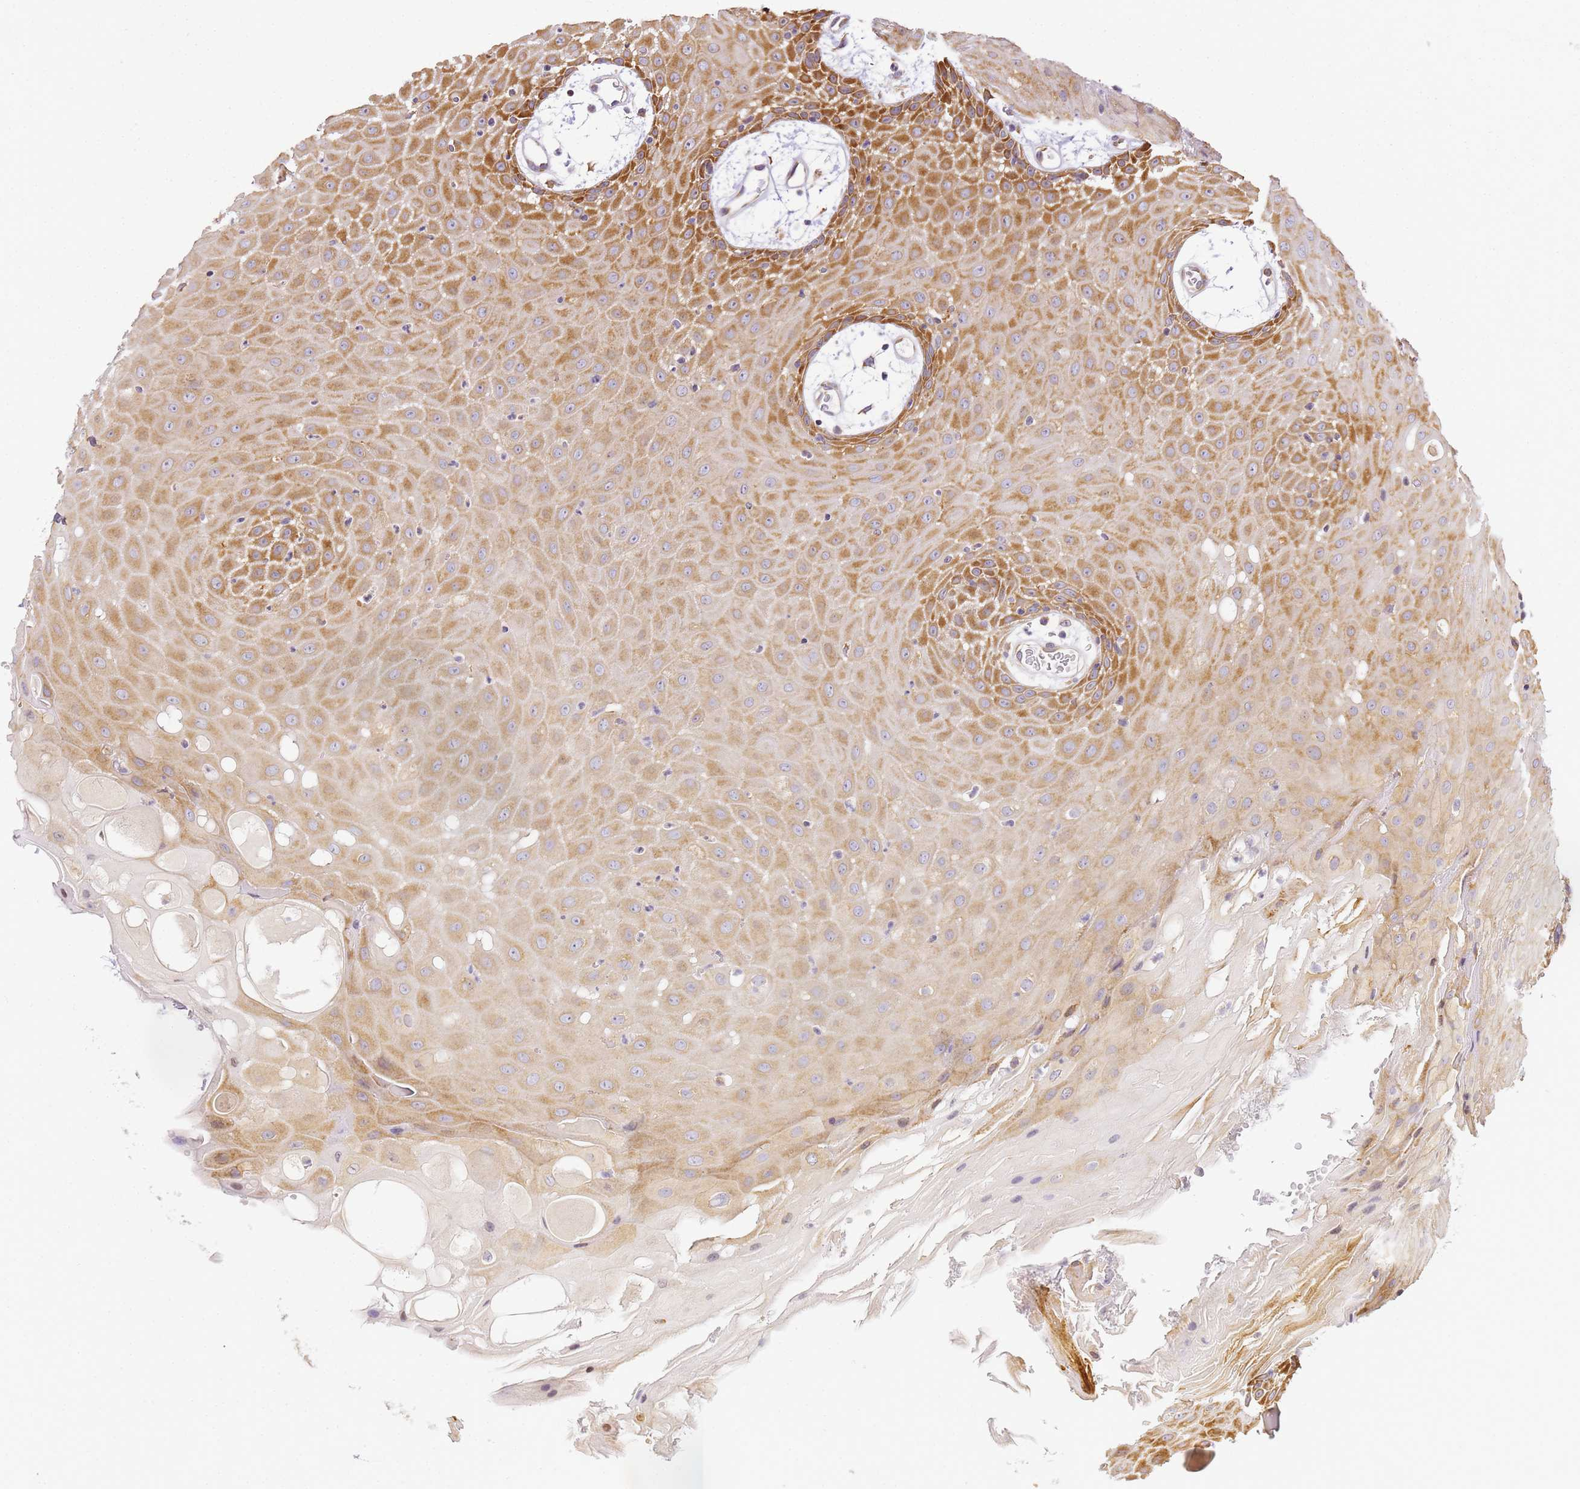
{"staining": {"intensity": "moderate", "quantity": ">75%", "location": "cytoplasmic/membranous"}, "tissue": "oral mucosa", "cell_type": "Squamous epithelial cells", "image_type": "normal", "snomed": [{"axis": "morphology", "description": "Normal tissue, NOS"}, {"axis": "topography", "description": "Skeletal muscle"}, {"axis": "topography", "description": "Oral tissue"}, {"axis": "topography", "description": "Salivary gland"}, {"axis": "topography", "description": "Peripheral nerve tissue"}], "caption": "The photomicrograph reveals immunohistochemical staining of unremarkable oral mucosa. There is moderate cytoplasmic/membranous positivity is identified in about >75% of squamous epithelial cells. Immunohistochemistry (ihc) stains the protein in brown and the nuclei are stained blue.", "gene": "RPL13A", "patient": {"sex": "male", "age": 54}}